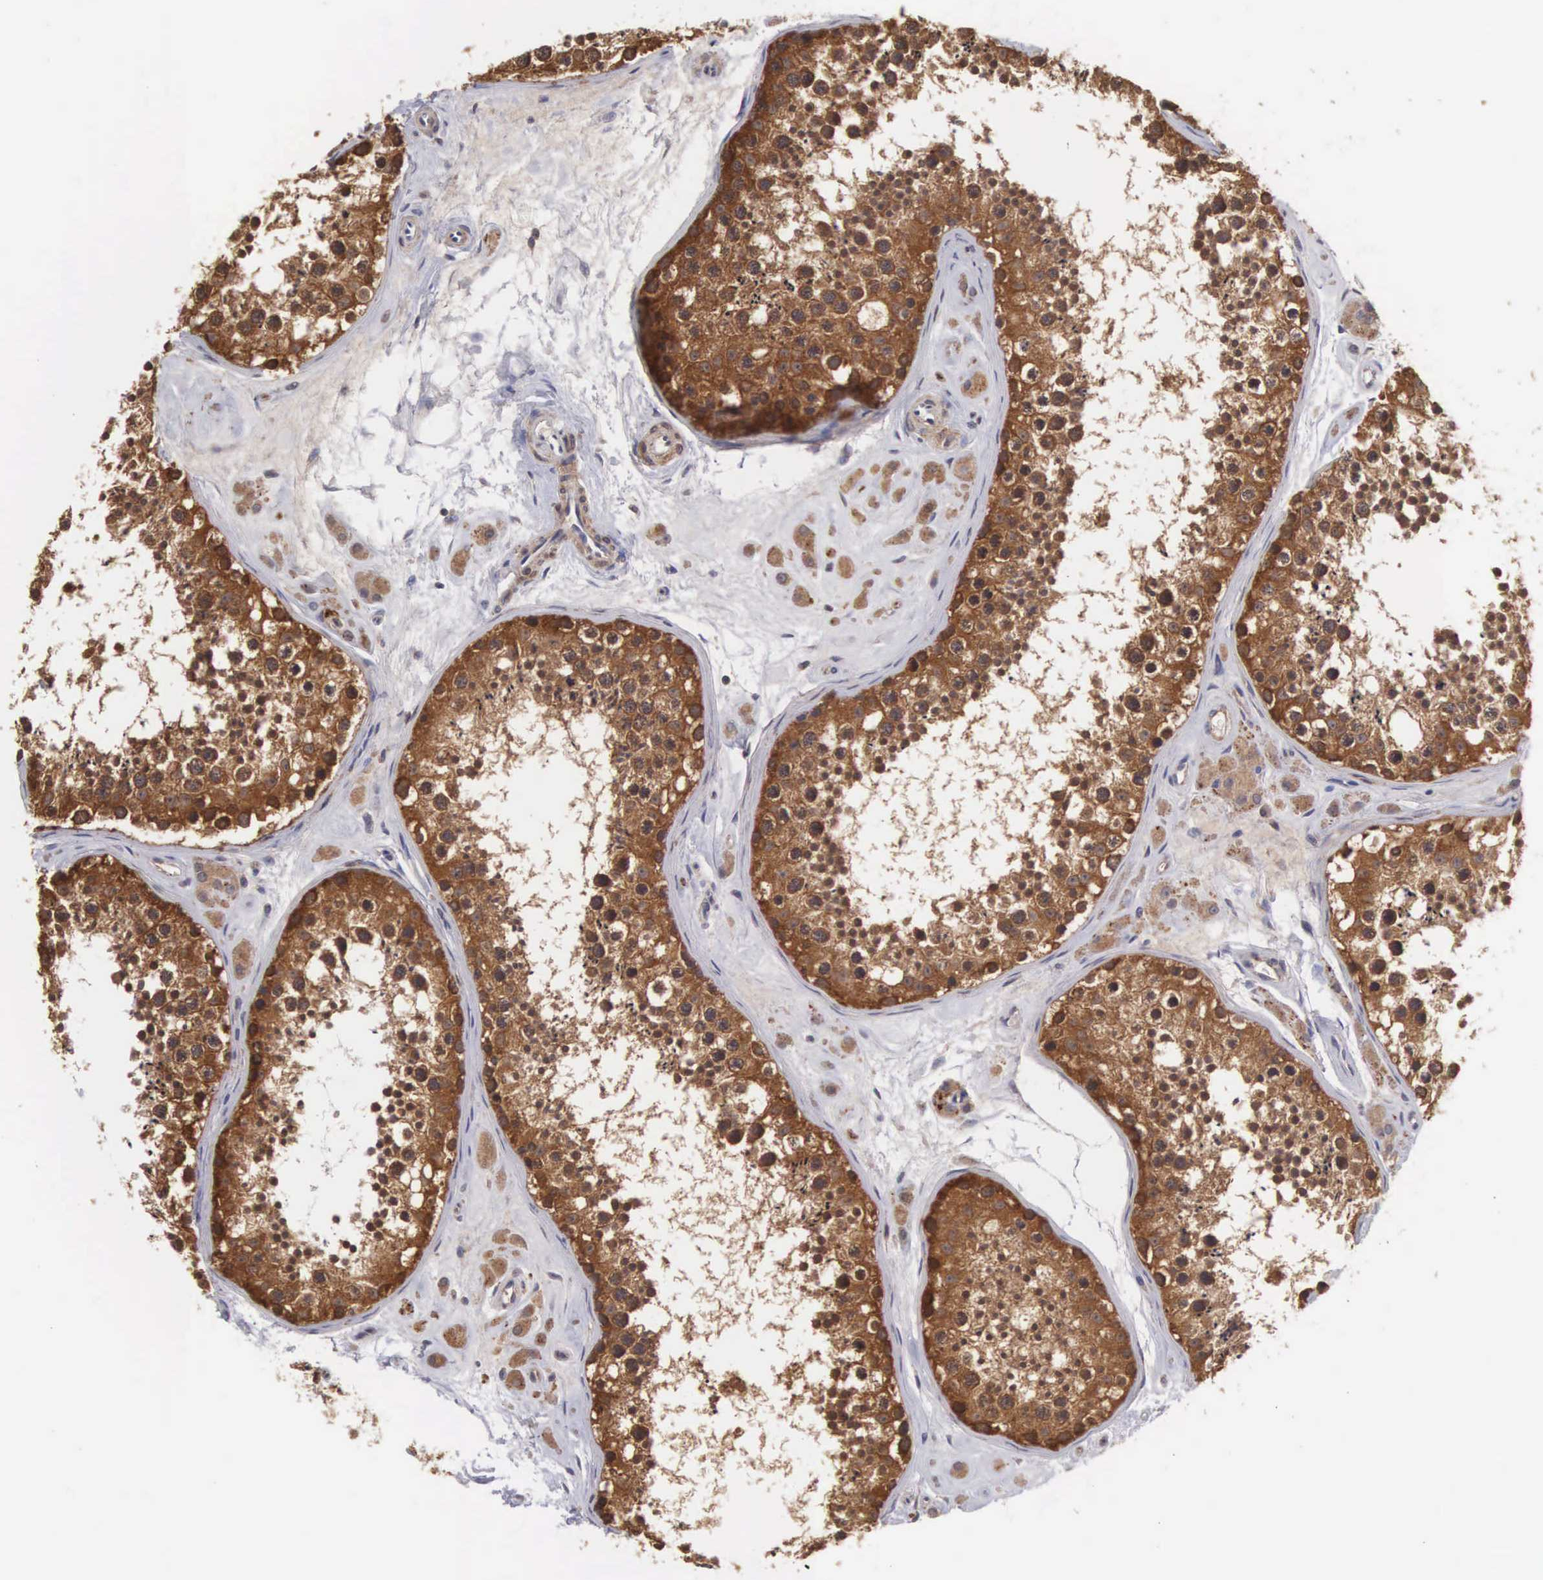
{"staining": {"intensity": "strong", "quantity": ">75%", "location": "cytoplasmic/membranous"}, "tissue": "testis", "cell_type": "Cells in seminiferous ducts", "image_type": "normal", "snomed": [{"axis": "morphology", "description": "Normal tissue, NOS"}, {"axis": "topography", "description": "Testis"}], "caption": "Immunohistochemical staining of normal testis exhibits high levels of strong cytoplasmic/membranous positivity in approximately >75% of cells in seminiferous ducts.", "gene": "DHRS1", "patient": {"sex": "male", "age": 38}}